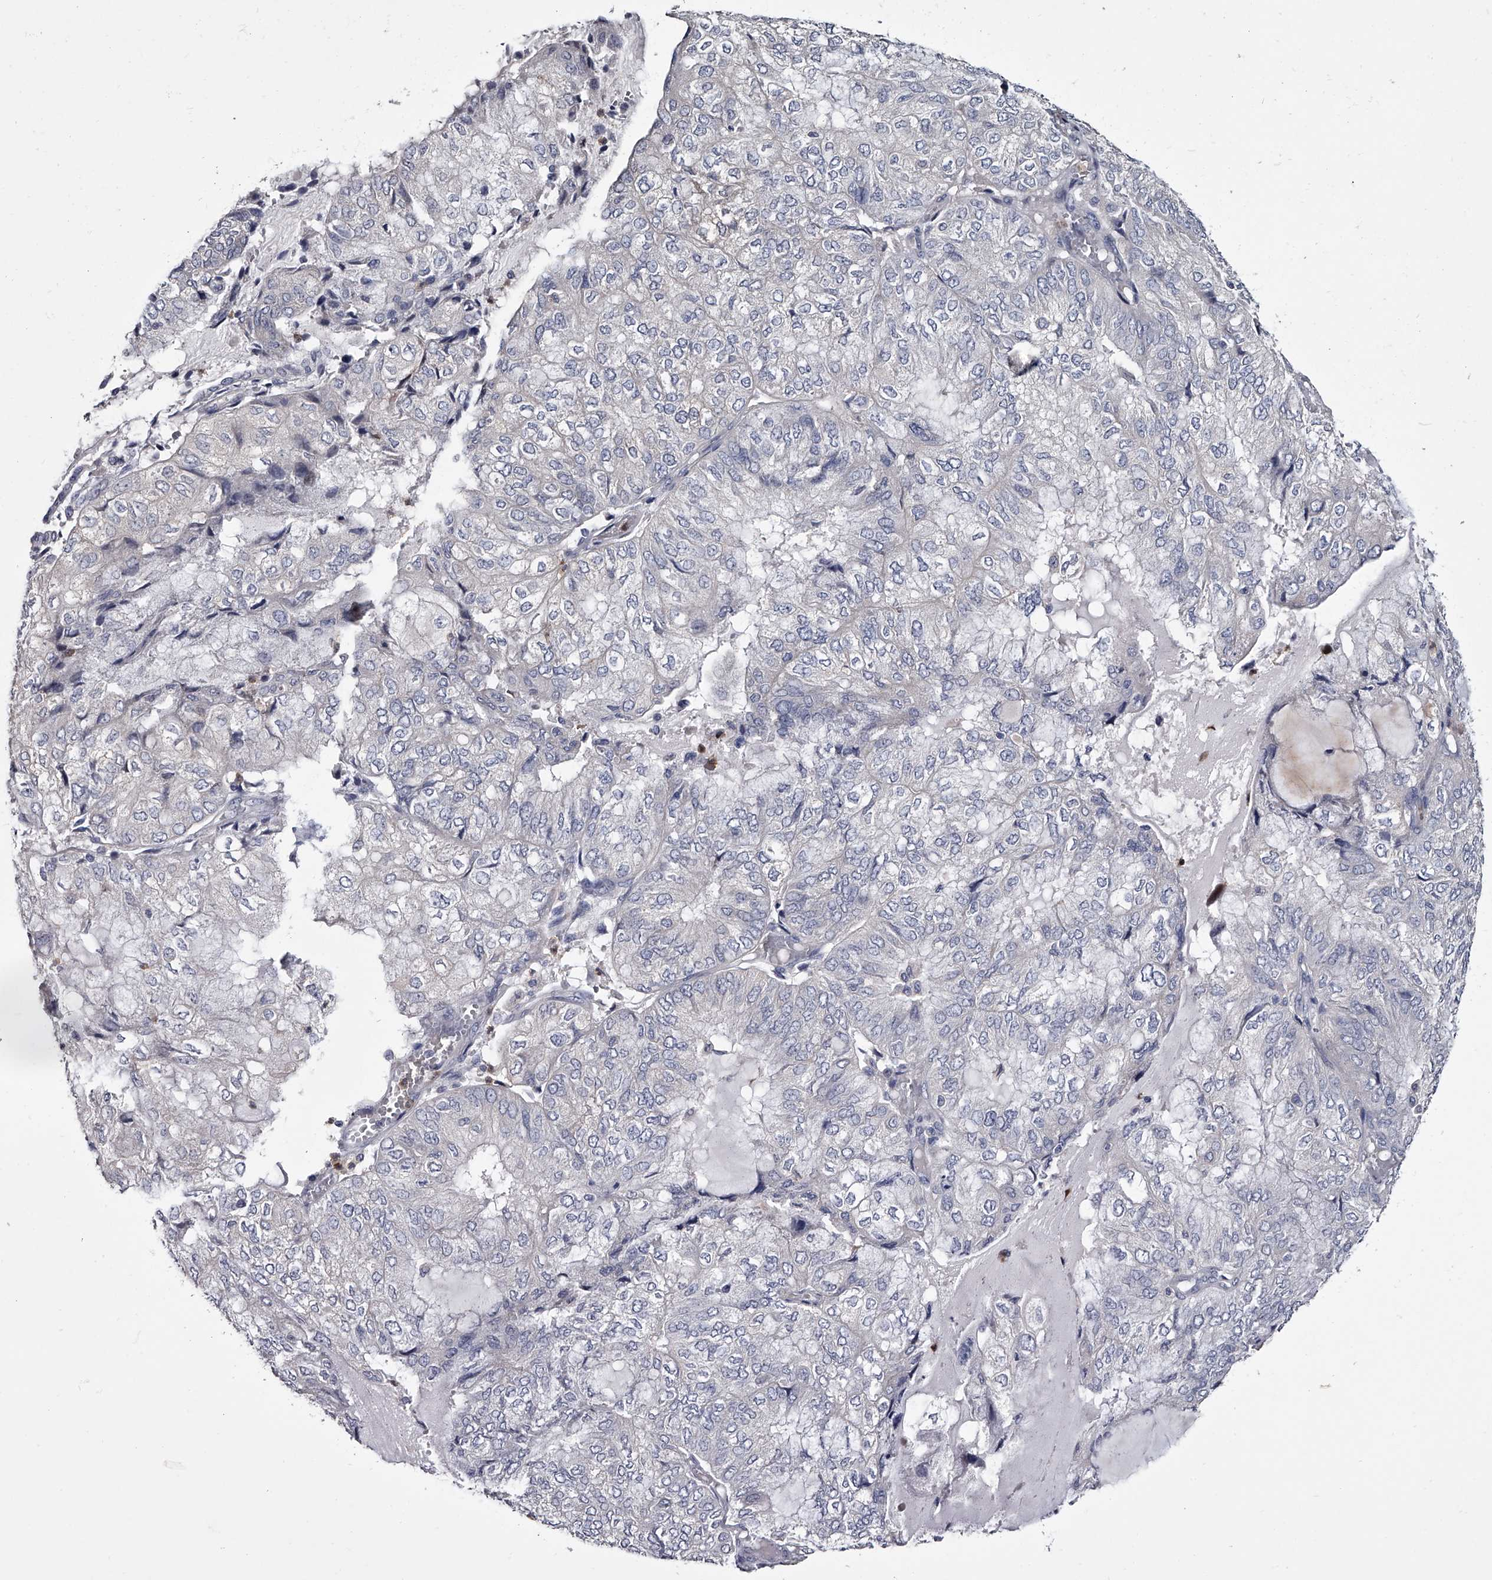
{"staining": {"intensity": "negative", "quantity": "none", "location": "none"}, "tissue": "endometrial cancer", "cell_type": "Tumor cells", "image_type": "cancer", "snomed": [{"axis": "morphology", "description": "Adenocarcinoma, NOS"}, {"axis": "topography", "description": "Endometrium"}], "caption": "Tumor cells show no significant protein expression in endometrial cancer.", "gene": "GAPVD1", "patient": {"sex": "female", "age": 81}}